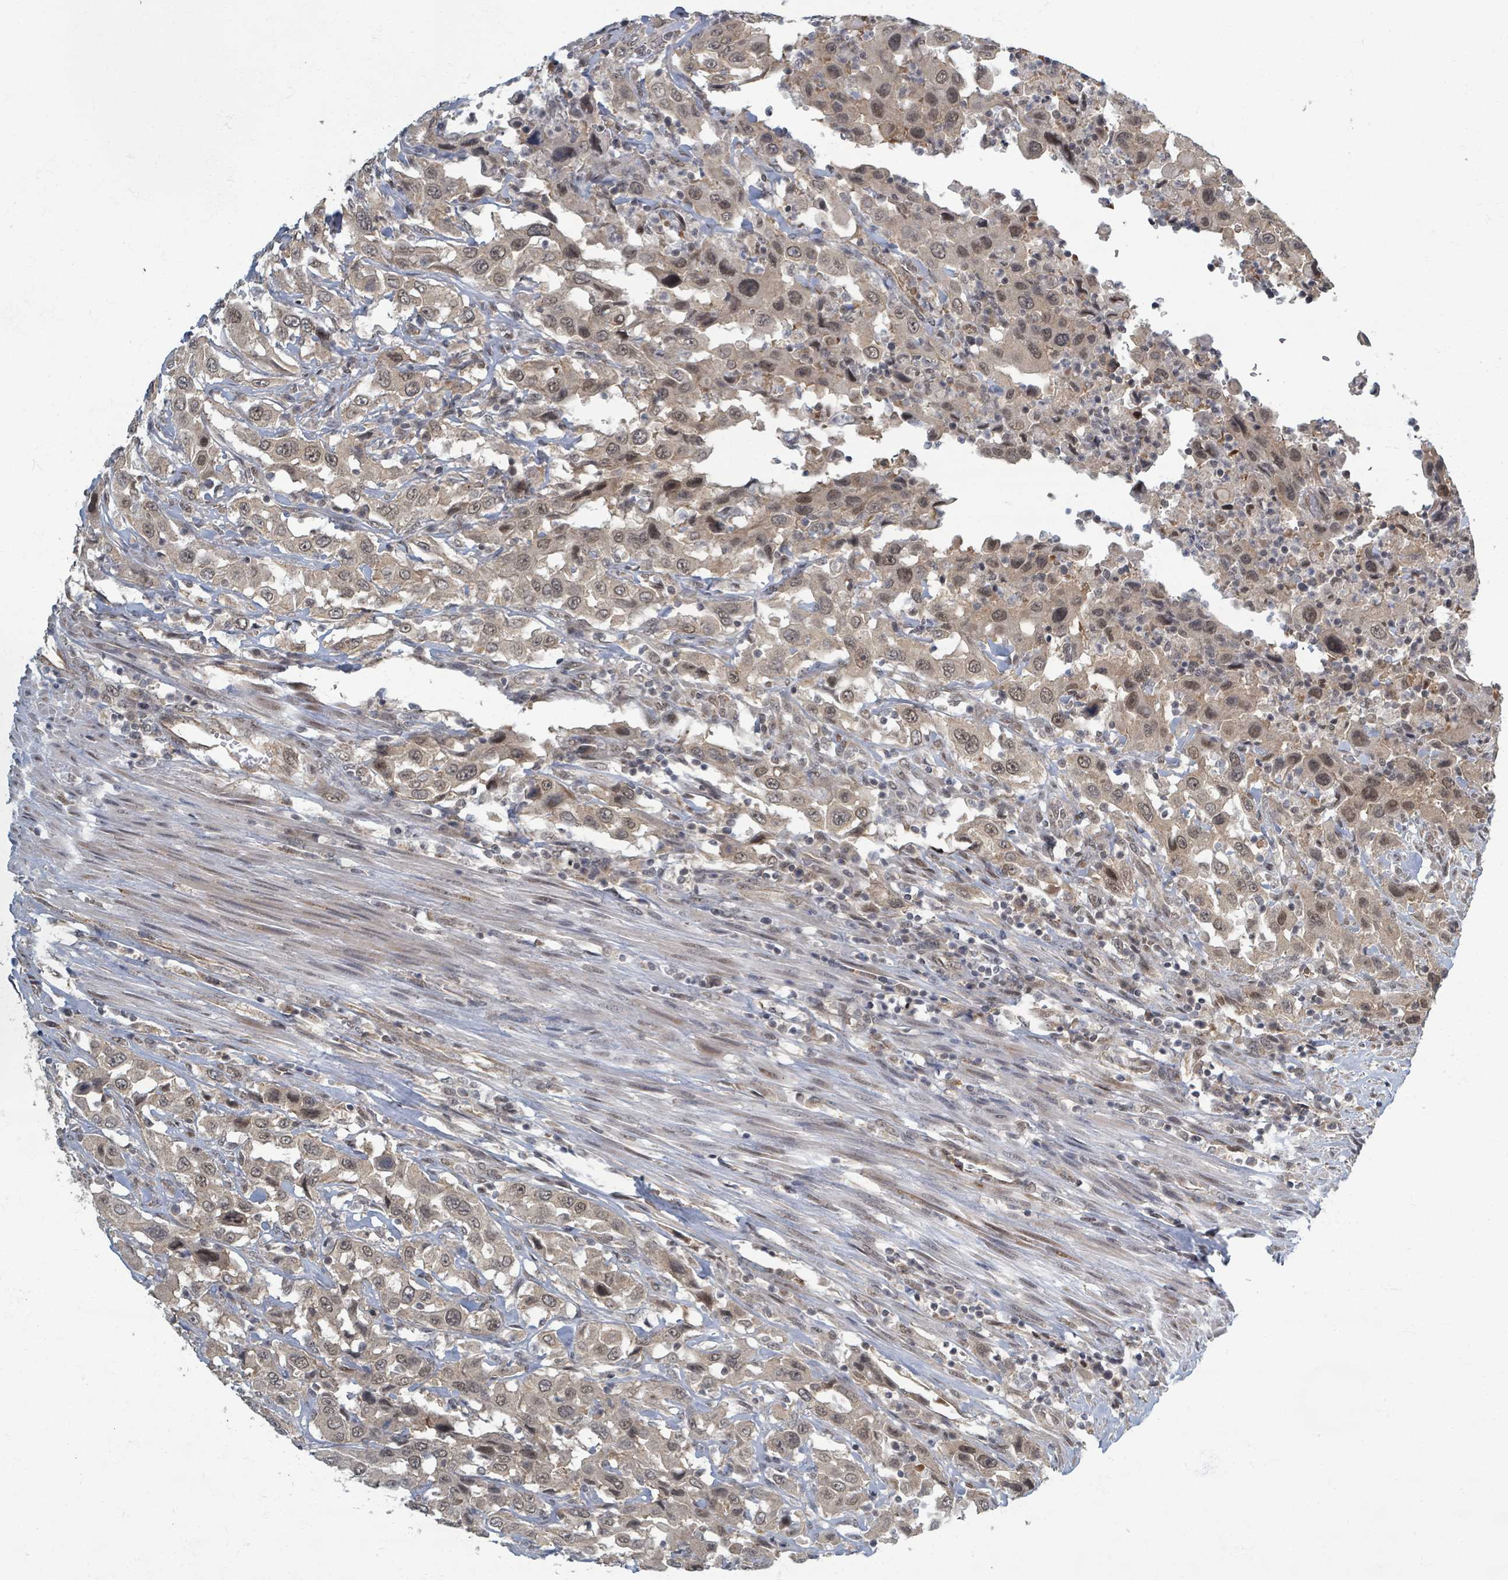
{"staining": {"intensity": "weak", "quantity": ">75%", "location": "cytoplasmic/membranous,nuclear"}, "tissue": "urothelial cancer", "cell_type": "Tumor cells", "image_type": "cancer", "snomed": [{"axis": "morphology", "description": "Urothelial carcinoma, High grade"}, {"axis": "topography", "description": "Urinary bladder"}], "caption": "IHC of urothelial carcinoma (high-grade) displays low levels of weak cytoplasmic/membranous and nuclear positivity in about >75% of tumor cells. The staining was performed using DAB (3,3'-diaminobenzidine) to visualize the protein expression in brown, while the nuclei were stained in blue with hematoxylin (Magnification: 20x).", "gene": "INTS15", "patient": {"sex": "male", "age": 61}}